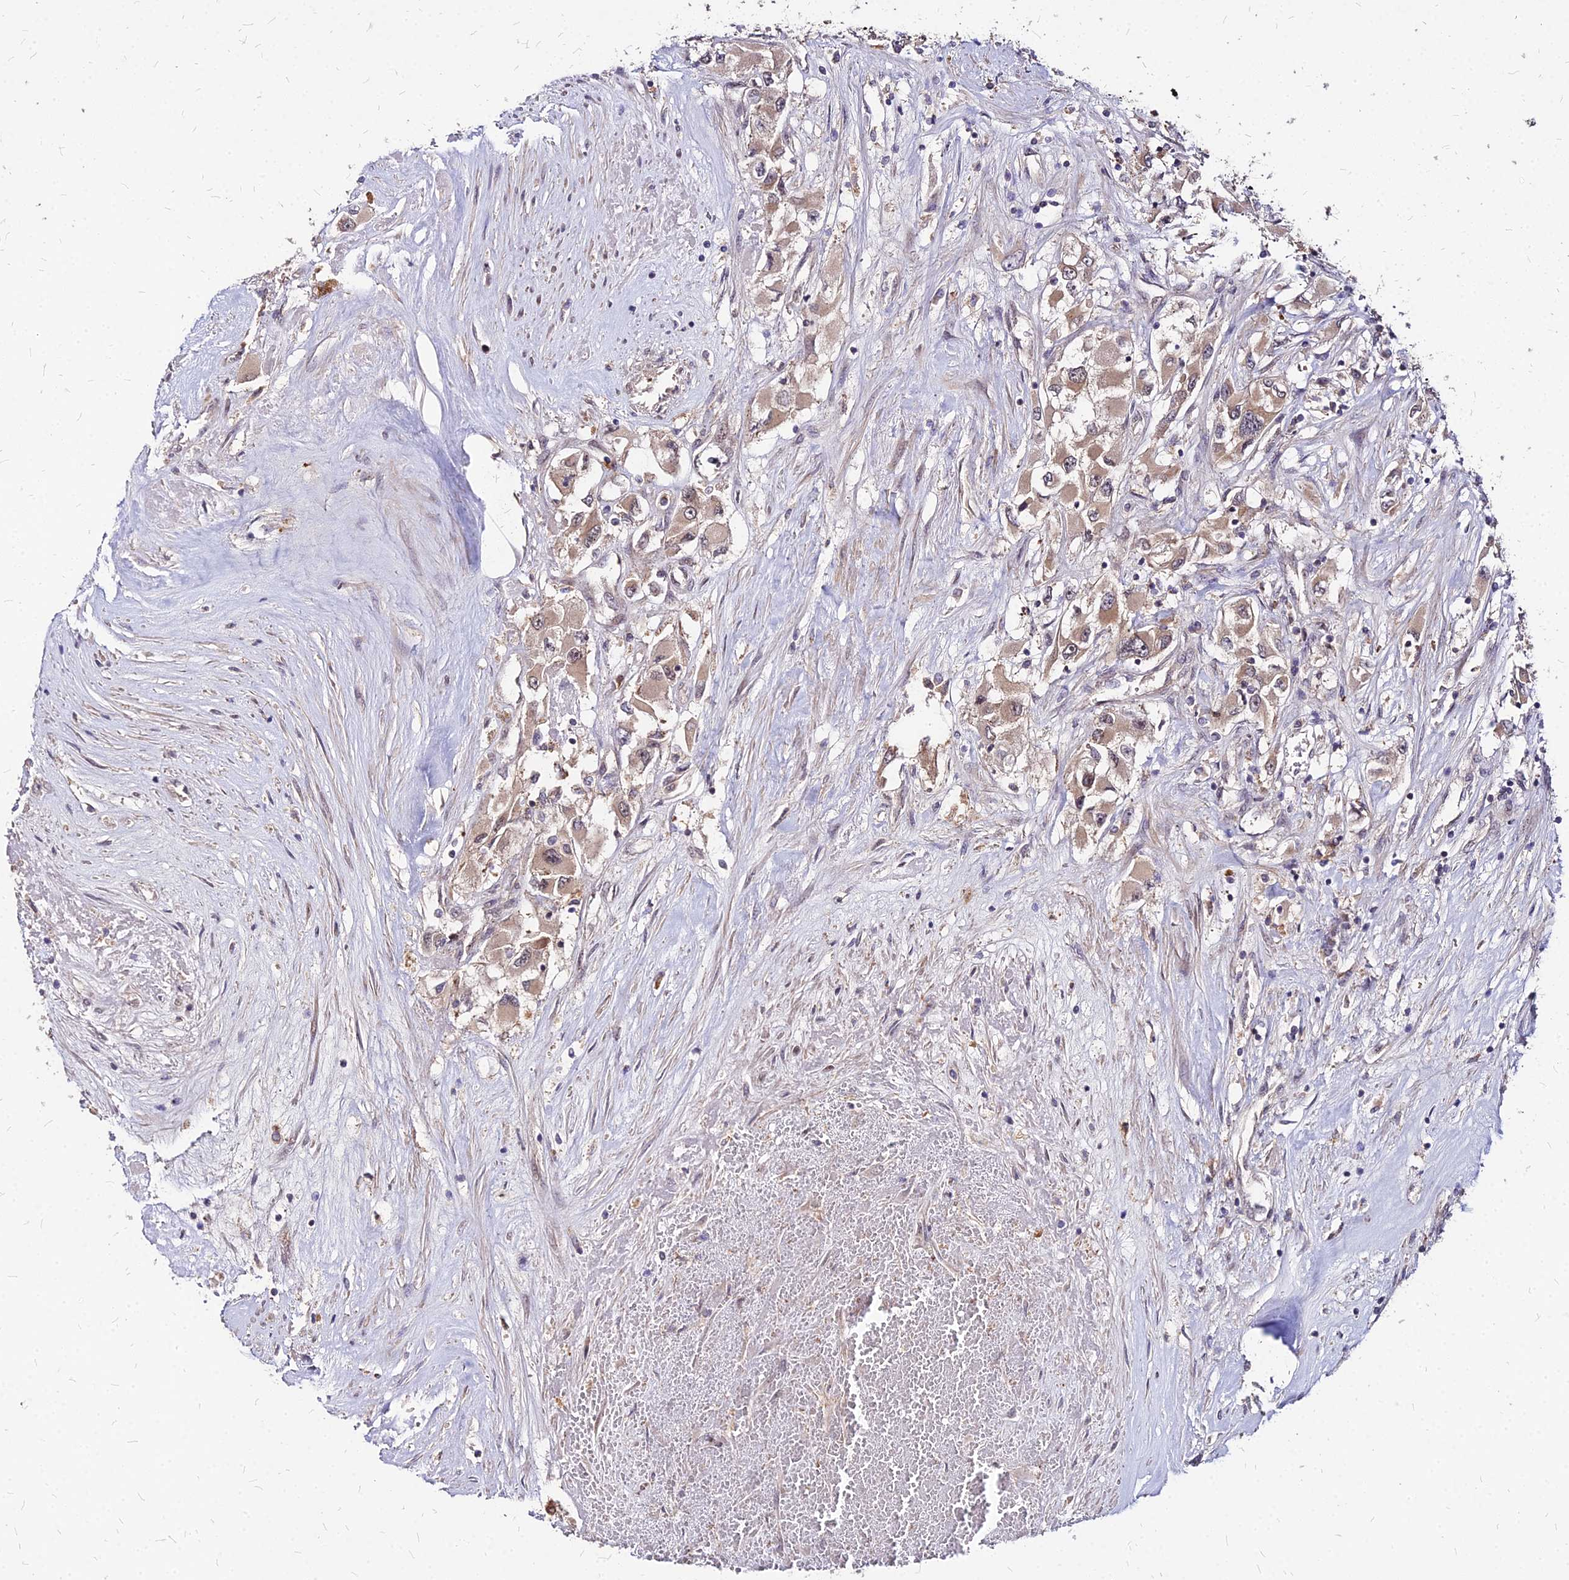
{"staining": {"intensity": "weak", "quantity": ">75%", "location": "cytoplasmic/membranous"}, "tissue": "renal cancer", "cell_type": "Tumor cells", "image_type": "cancer", "snomed": [{"axis": "morphology", "description": "Adenocarcinoma, NOS"}, {"axis": "topography", "description": "Kidney"}], "caption": "Renal adenocarcinoma tissue displays weak cytoplasmic/membranous staining in about >75% of tumor cells", "gene": "APBA3", "patient": {"sex": "female", "age": 52}}